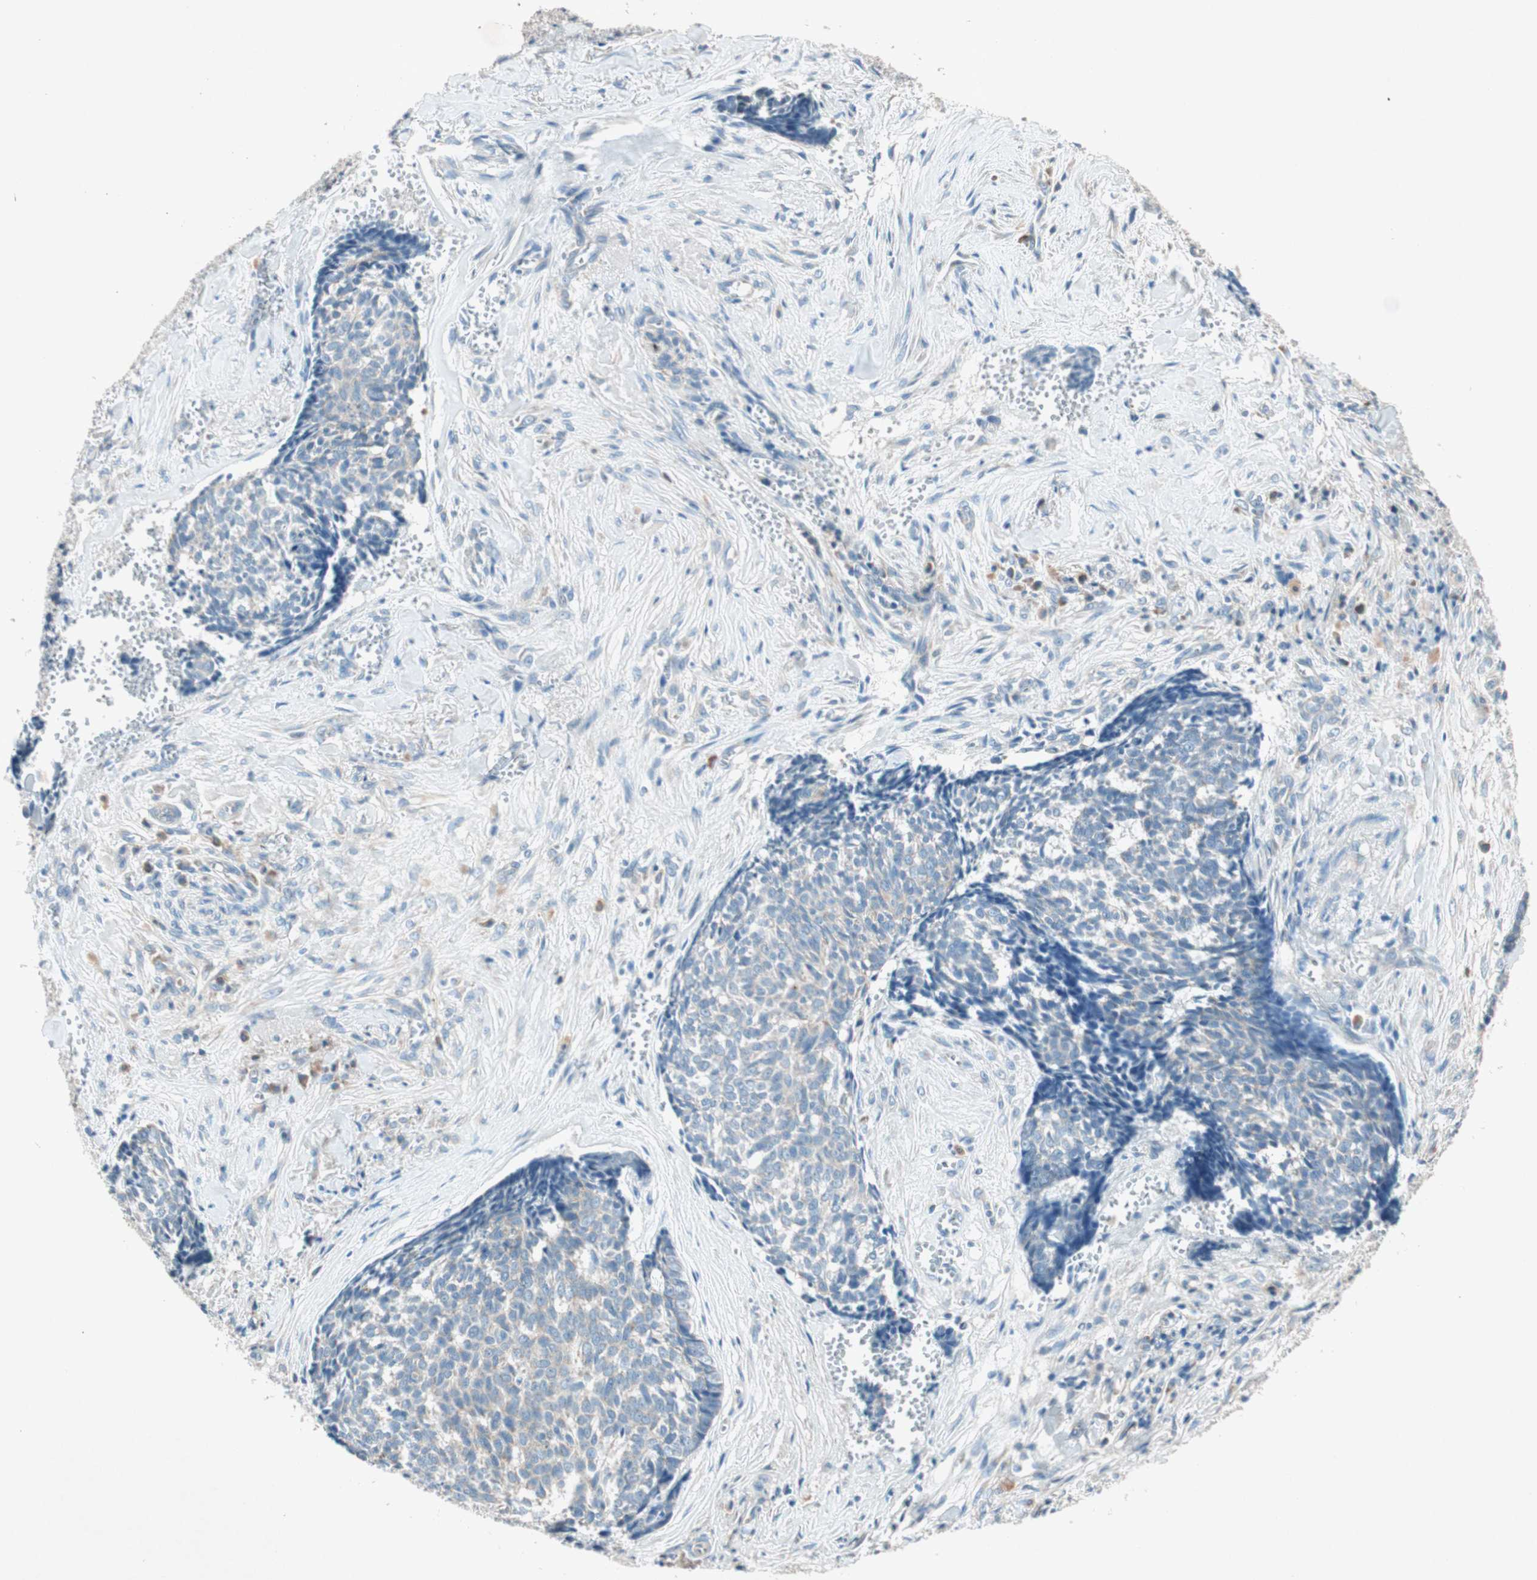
{"staining": {"intensity": "weak", "quantity": "25%-75%", "location": "cytoplasmic/membranous"}, "tissue": "skin cancer", "cell_type": "Tumor cells", "image_type": "cancer", "snomed": [{"axis": "morphology", "description": "Basal cell carcinoma"}, {"axis": "topography", "description": "Skin"}], "caption": "The immunohistochemical stain shows weak cytoplasmic/membranous expression in tumor cells of skin cancer tissue.", "gene": "NKAIN1", "patient": {"sex": "male", "age": 84}}